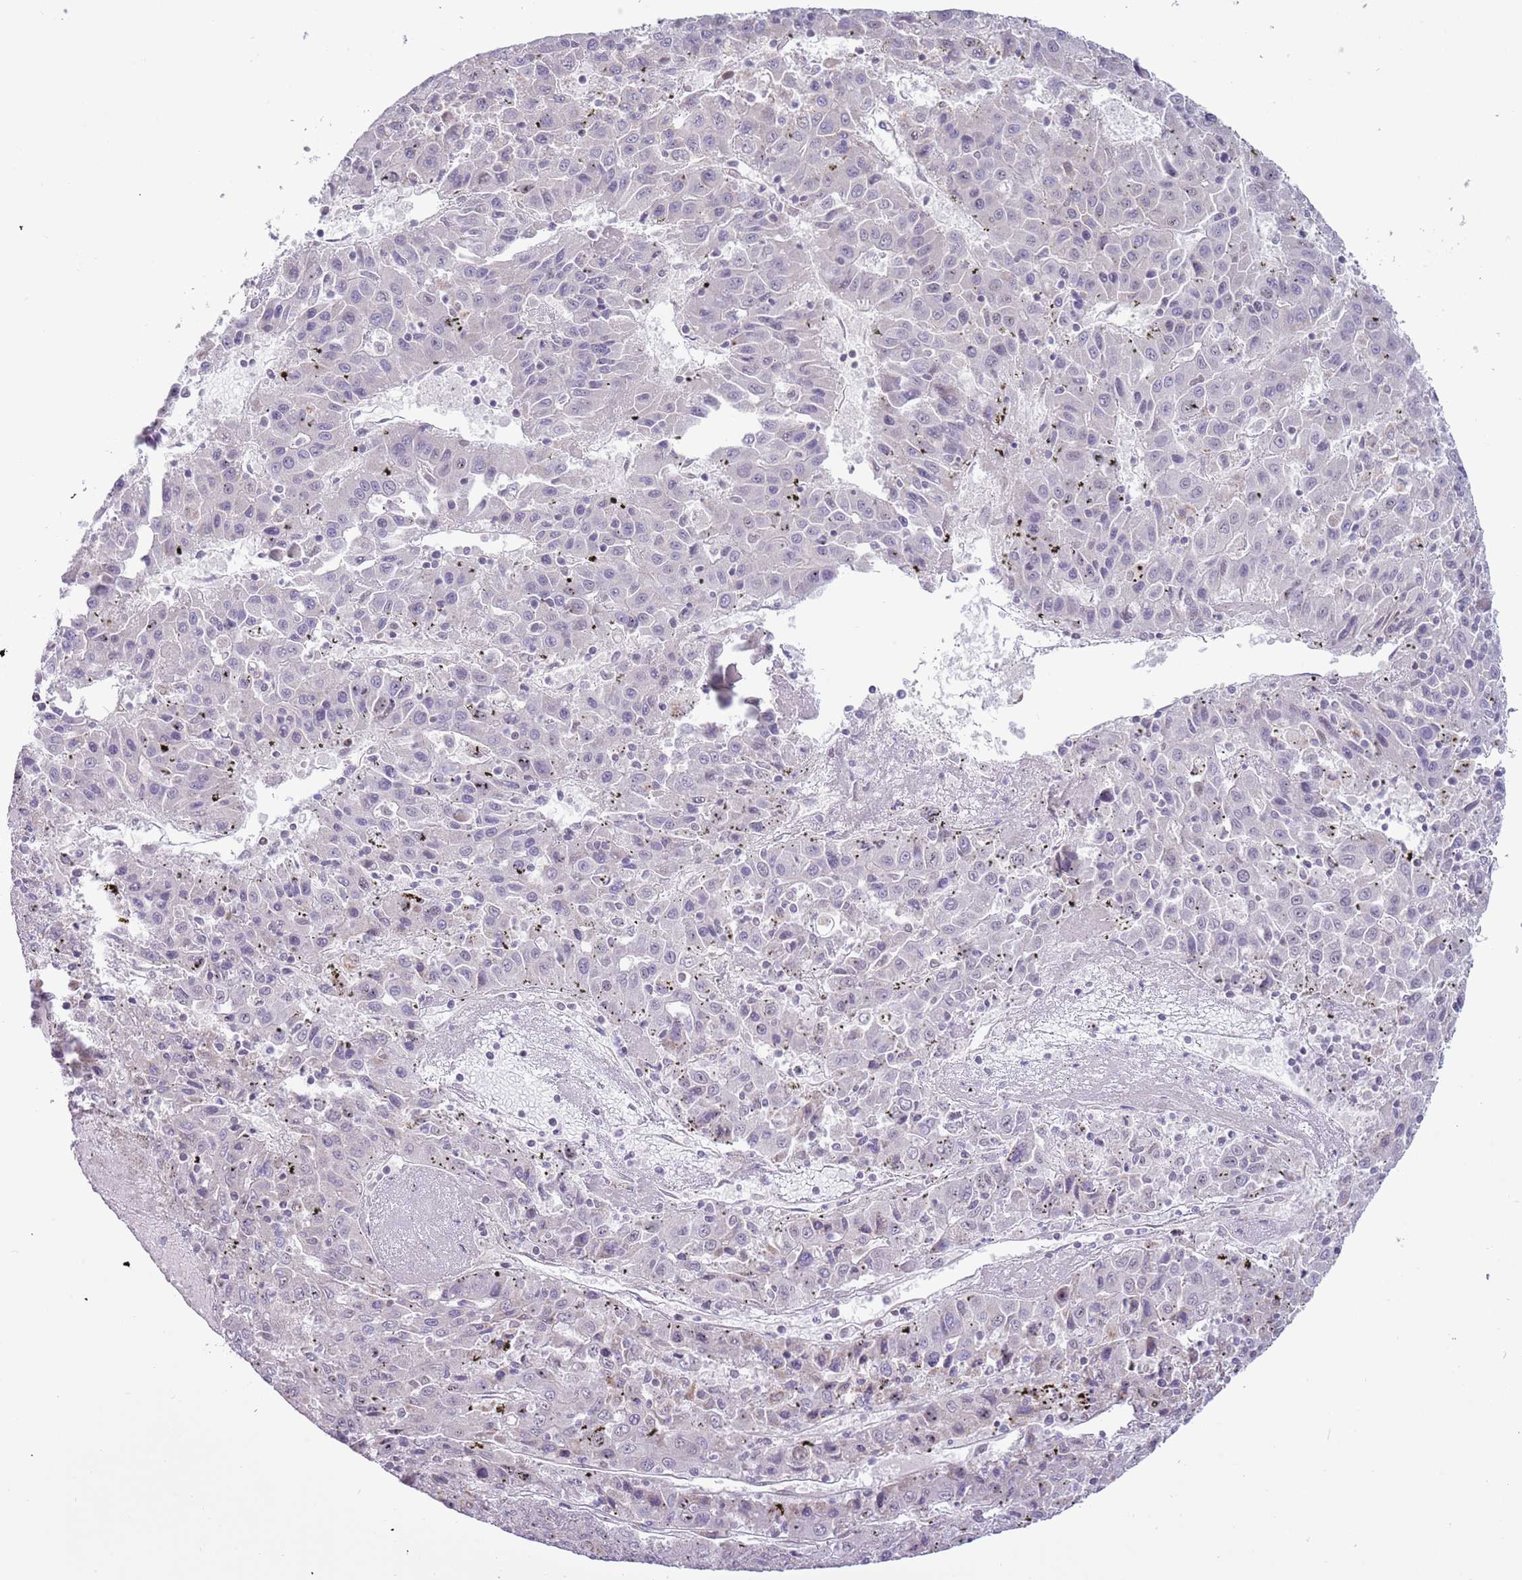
{"staining": {"intensity": "negative", "quantity": "none", "location": "none"}, "tissue": "liver cancer", "cell_type": "Tumor cells", "image_type": "cancer", "snomed": [{"axis": "morphology", "description": "Carcinoma, Hepatocellular, NOS"}, {"axis": "topography", "description": "Liver"}], "caption": "Liver cancer was stained to show a protein in brown. There is no significant positivity in tumor cells.", "gene": "MLLT11", "patient": {"sex": "female", "age": 53}}